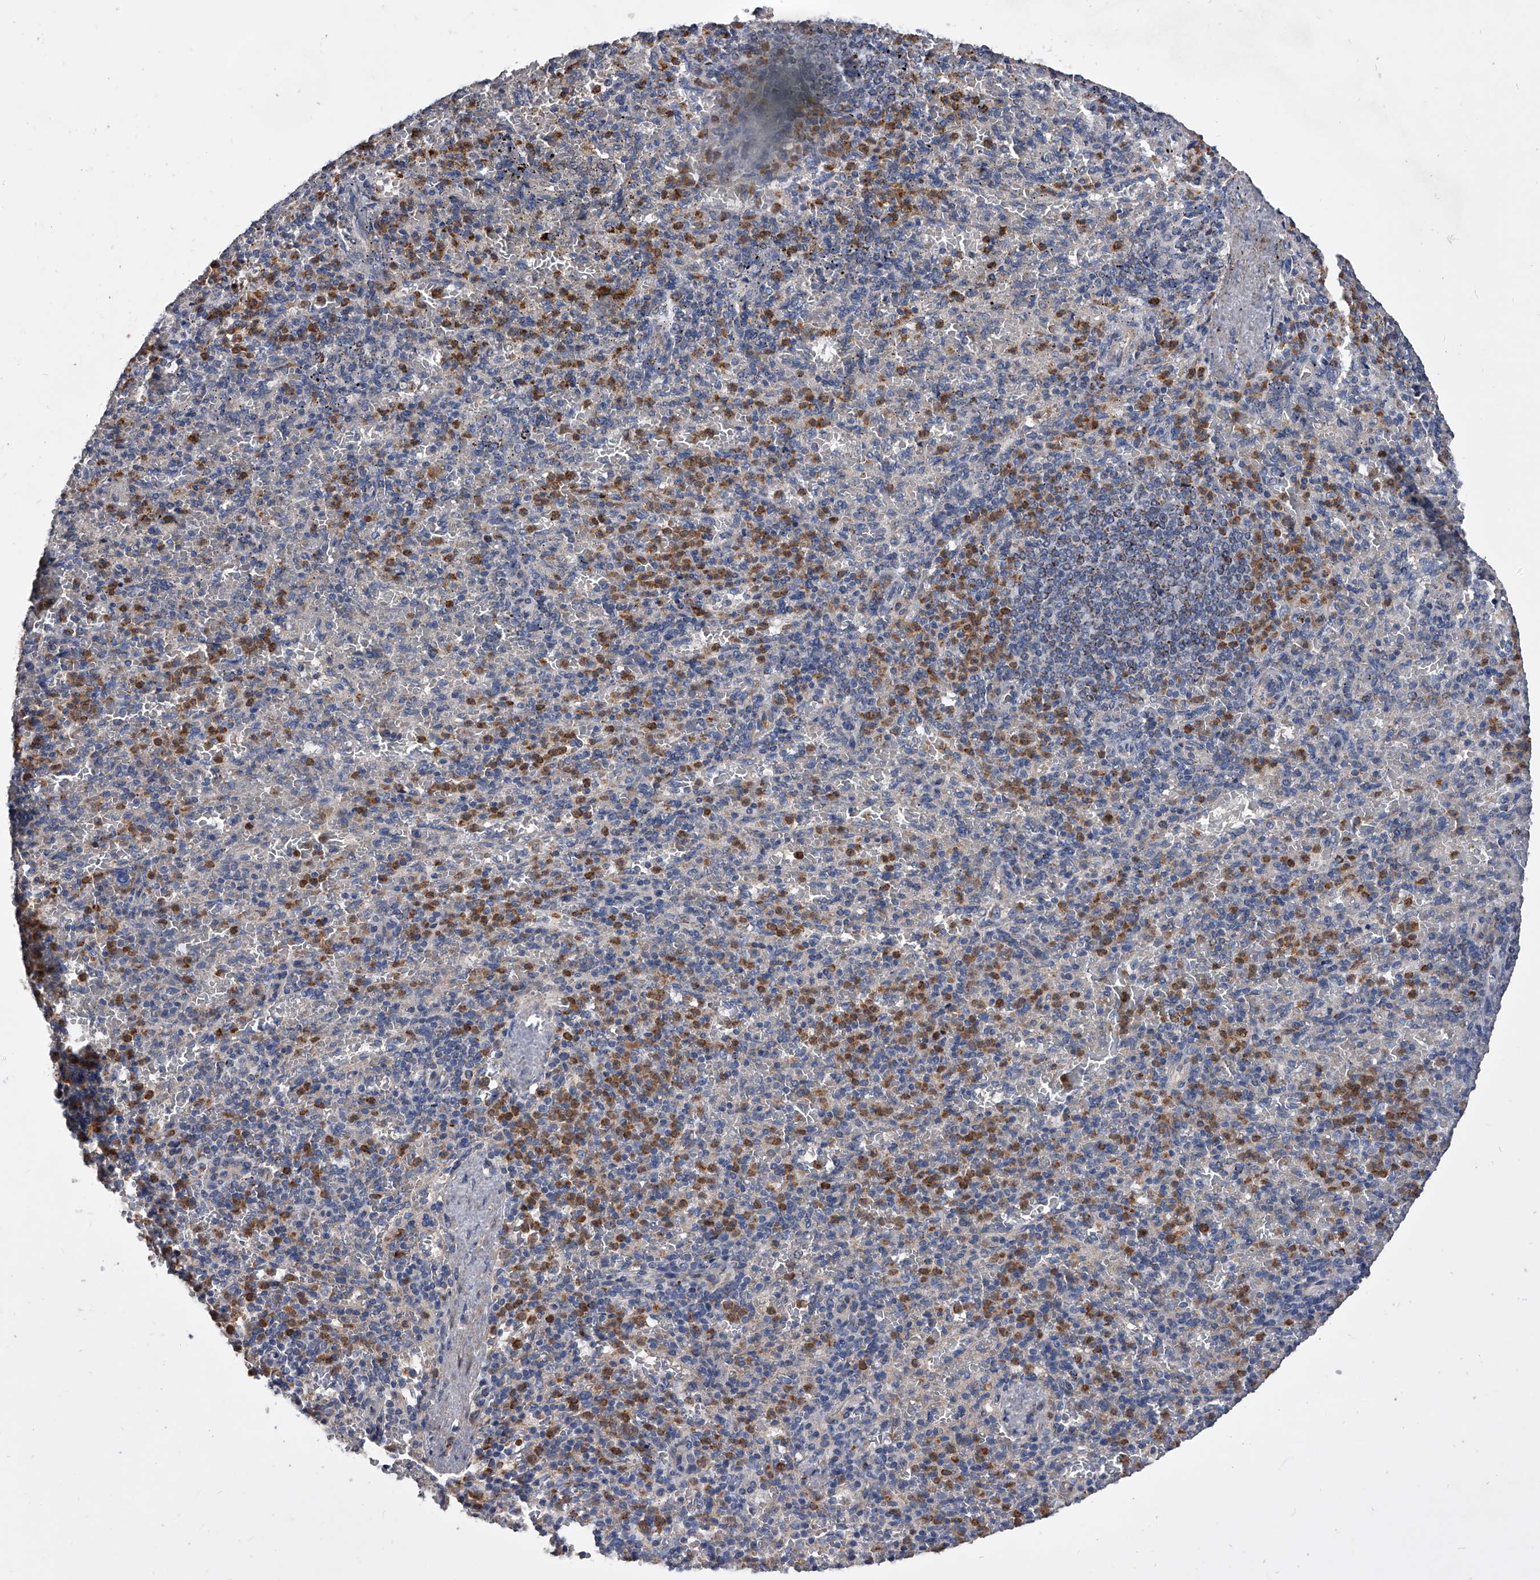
{"staining": {"intensity": "moderate", "quantity": "25%-75%", "location": "cytoplasmic/membranous"}, "tissue": "spleen", "cell_type": "Cells in red pulp", "image_type": "normal", "snomed": [{"axis": "morphology", "description": "Normal tissue, NOS"}, {"axis": "topography", "description": "Spleen"}], "caption": "Protein expression analysis of normal spleen displays moderate cytoplasmic/membranous positivity in approximately 25%-75% of cells in red pulp. The protein is shown in brown color, while the nuclei are stained blue.", "gene": "NRP1", "patient": {"sex": "female", "age": 74}}